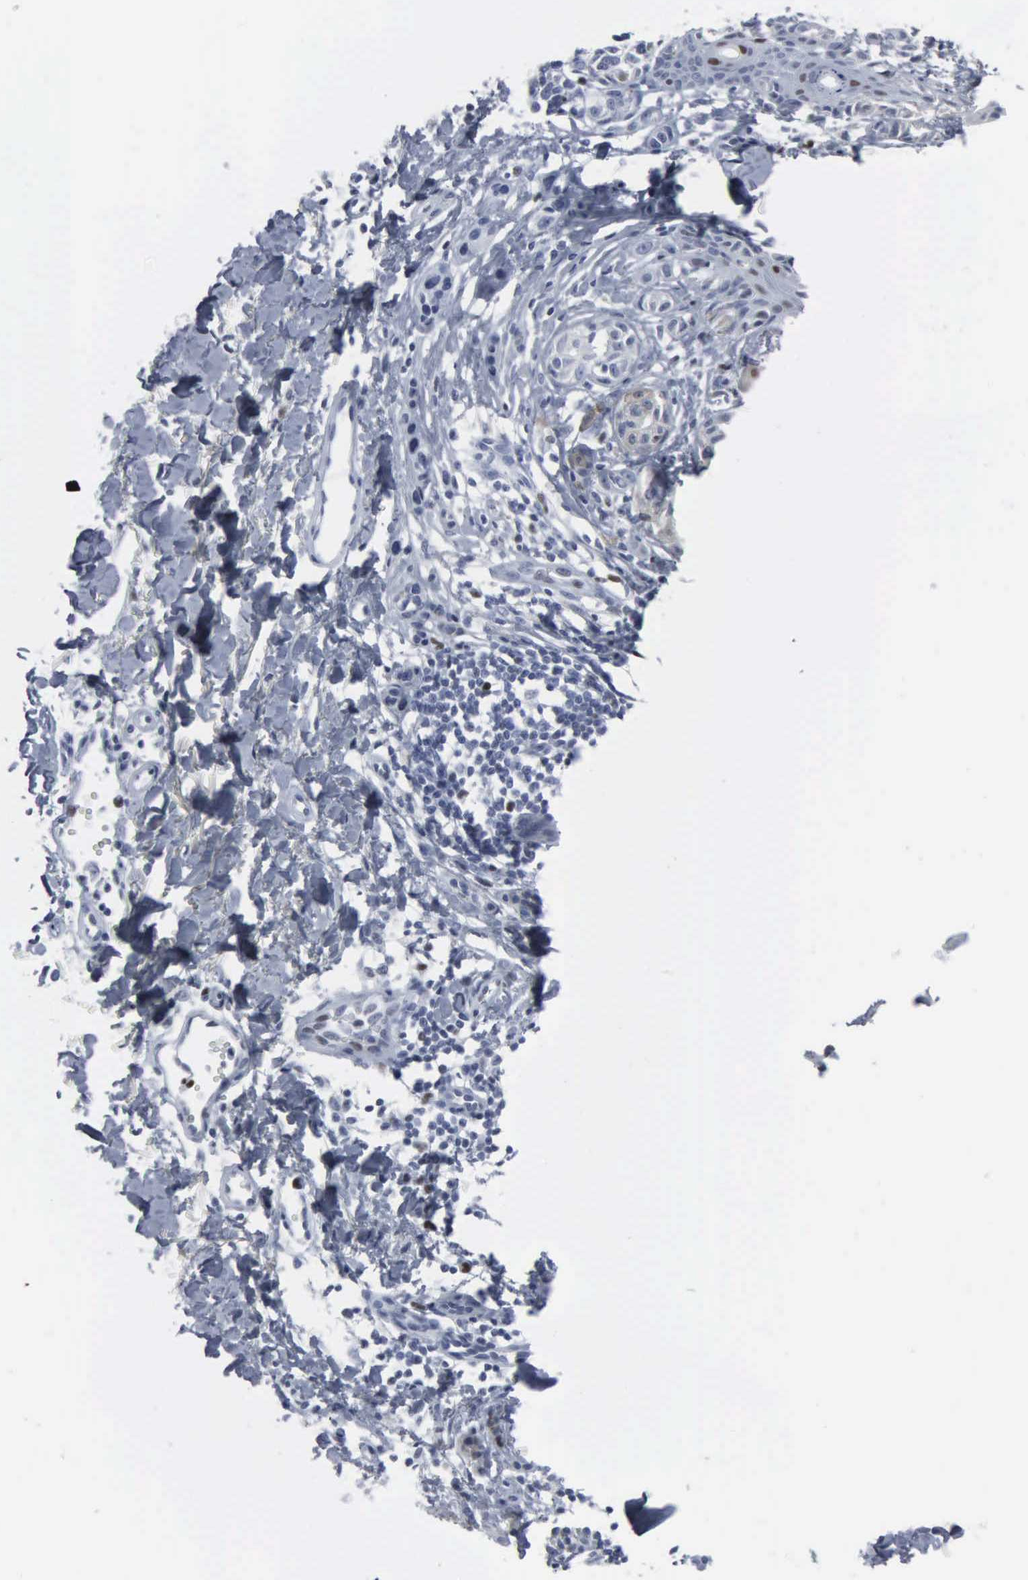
{"staining": {"intensity": "negative", "quantity": "none", "location": "none"}, "tissue": "melanoma", "cell_type": "Tumor cells", "image_type": "cancer", "snomed": [{"axis": "morphology", "description": "Malignant melanoma, NOS"}, {"axis": "topography", "description": "Skin"}], "caption": "Human melanoma stained for a protein using immunohistochemistry shows no expression in tumor cells.", "gene": "CCND3", "patient": {"sex": "male", "age": 40}}